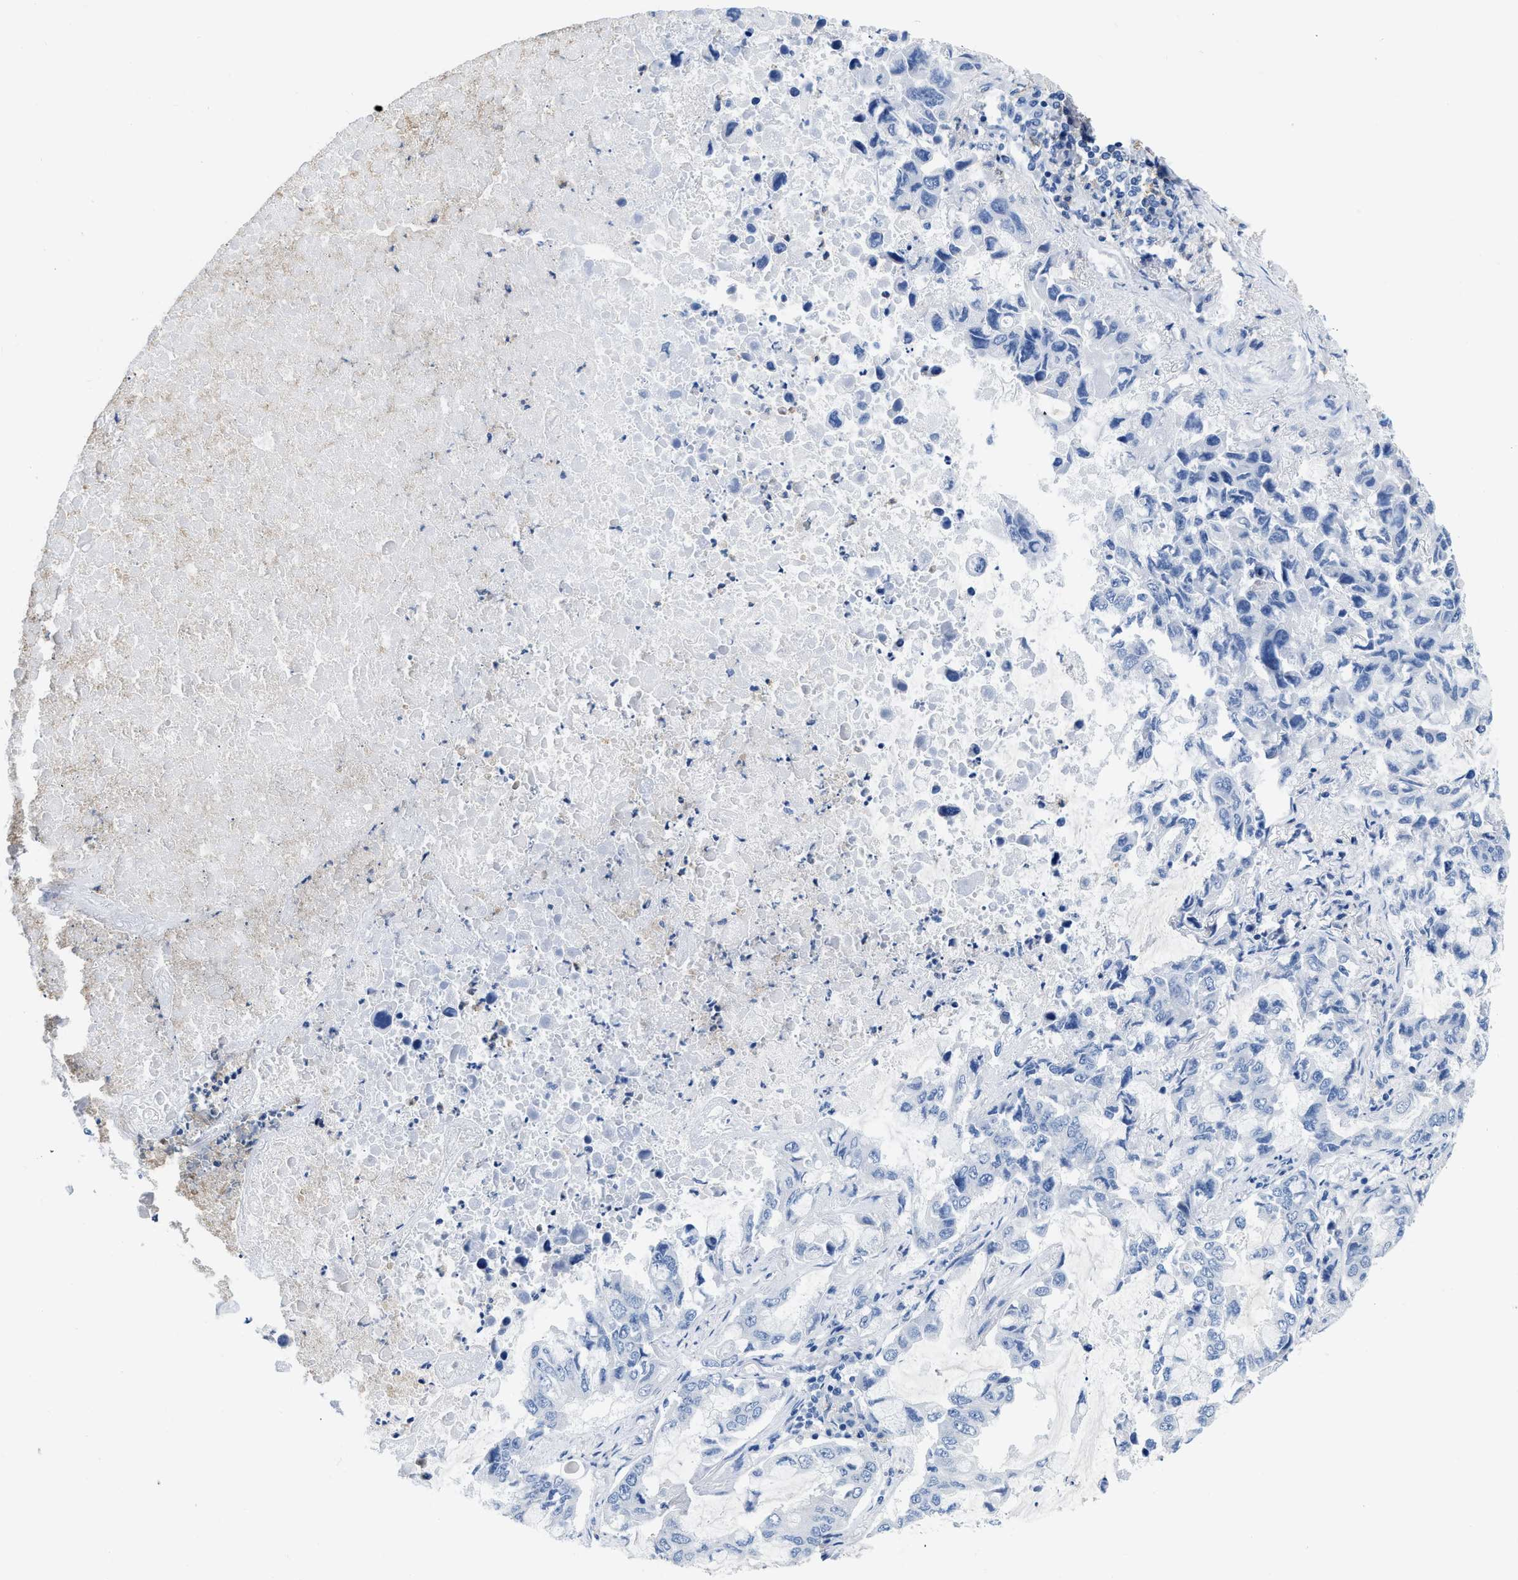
{"staining": {"intensity": "negative", "quantity": "none", "location": "none"}, "tissue": "lung cancer", "cell_type": "Tumor cells", "image_type": "cancer", "snomed": [{"axis": "morphology", "description": "Adenocarcinoma, NOS"}, {"axis": "topography", "description": "Lung"}], "caption": "This is an IHC image of human lung cancer (adenocarcinoma). There is no expression in tumor cells.", "gene": "CR1", "patient": {"sex": "male", "age": 64}}